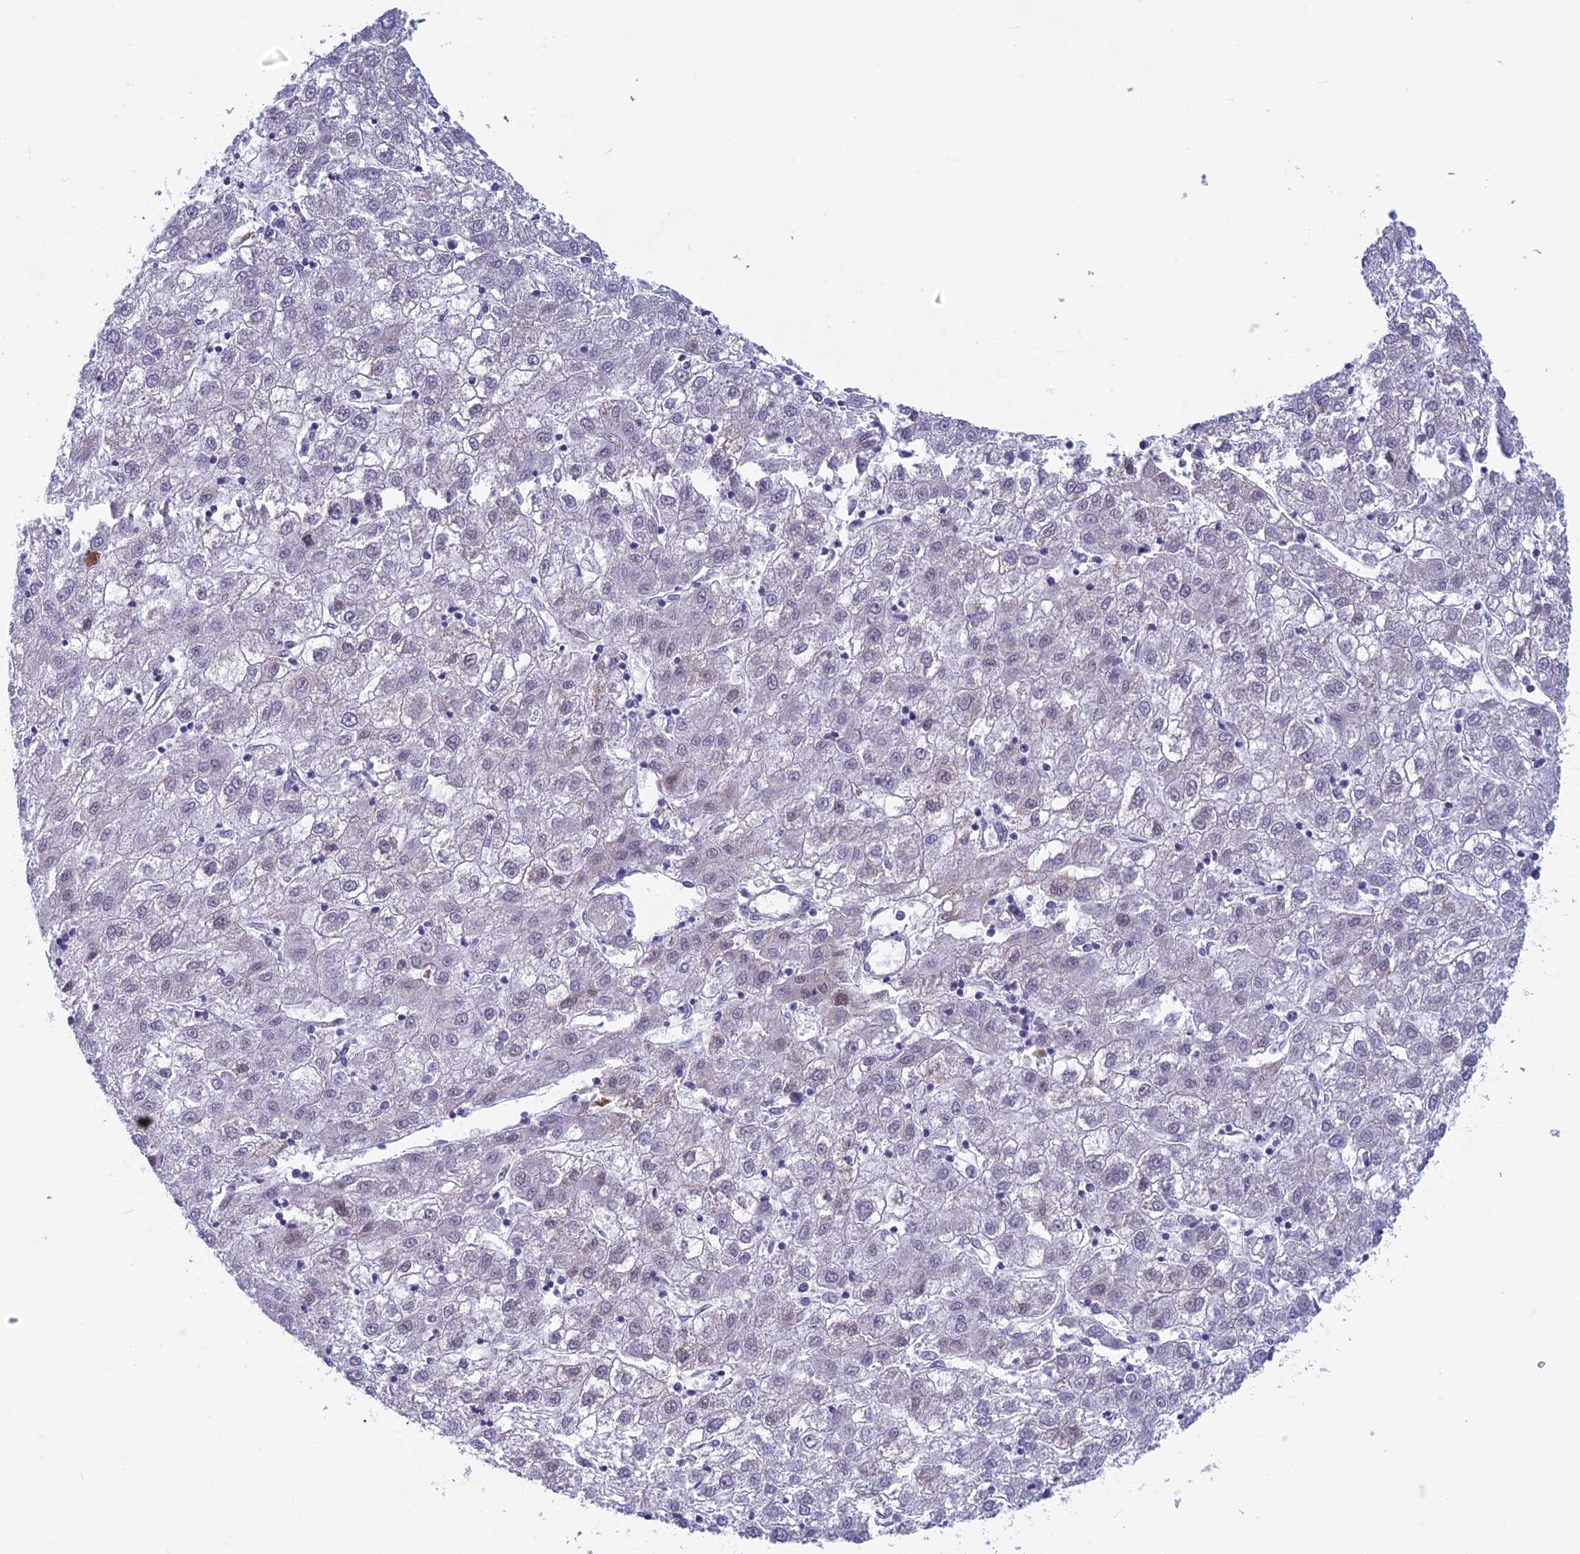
{"staining": {"intensity": "negative", "quantity": "none", "location": "none"}, "tissue": "liver cancer", "cell_type": "Tumor cells", "image_type": "cancer", "snomed": [{"axis": "morphology", "description": "Carcinoma, Hepatocellular, NOS"}, {"axis": "topography", "description": "Liver"}], "caption": "A high-resolution micrograph shows IHC staining of hepatocellular carcinoma (liver), which reveals no significant positivity in tumor cells.", "gene": "ASH2L", "patient": {"sex": "male", "age": 72}}